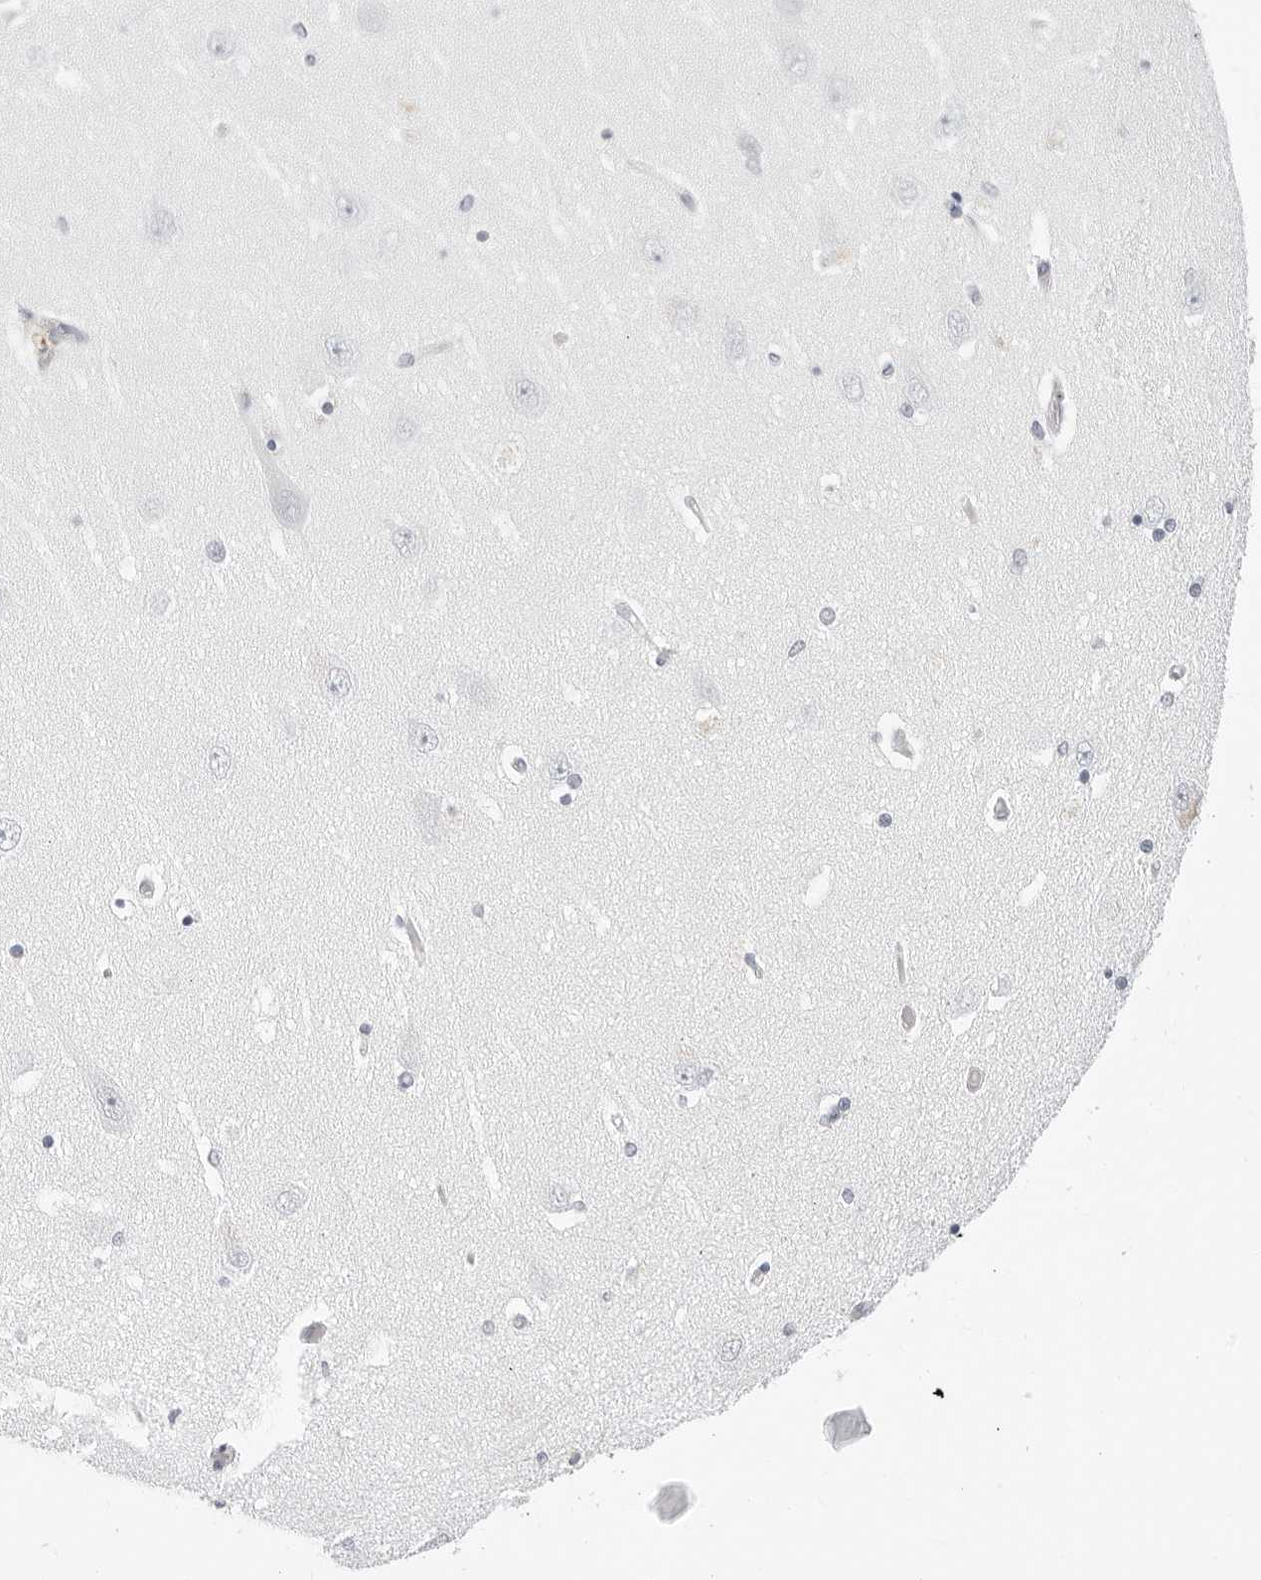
{"staining": {"intensity": "negative", "quantity": "none", "location": "none"}, "tissue": "hippocampus", "cell_type": "Glial cells", "image_type": "normal", "snomed": [{"axis": "morphology", "description": "Normal tissue, NOS"}, {"axis": "topography", "description": "Hippocampus"}], "caption": "Glial cells show no significant positivity in normal hippocampus. (DAB IHC visualized using brightfield microscopy, high magnification).", "gene": "EDN2", "patient": {"sex": "female", "age": 54}}